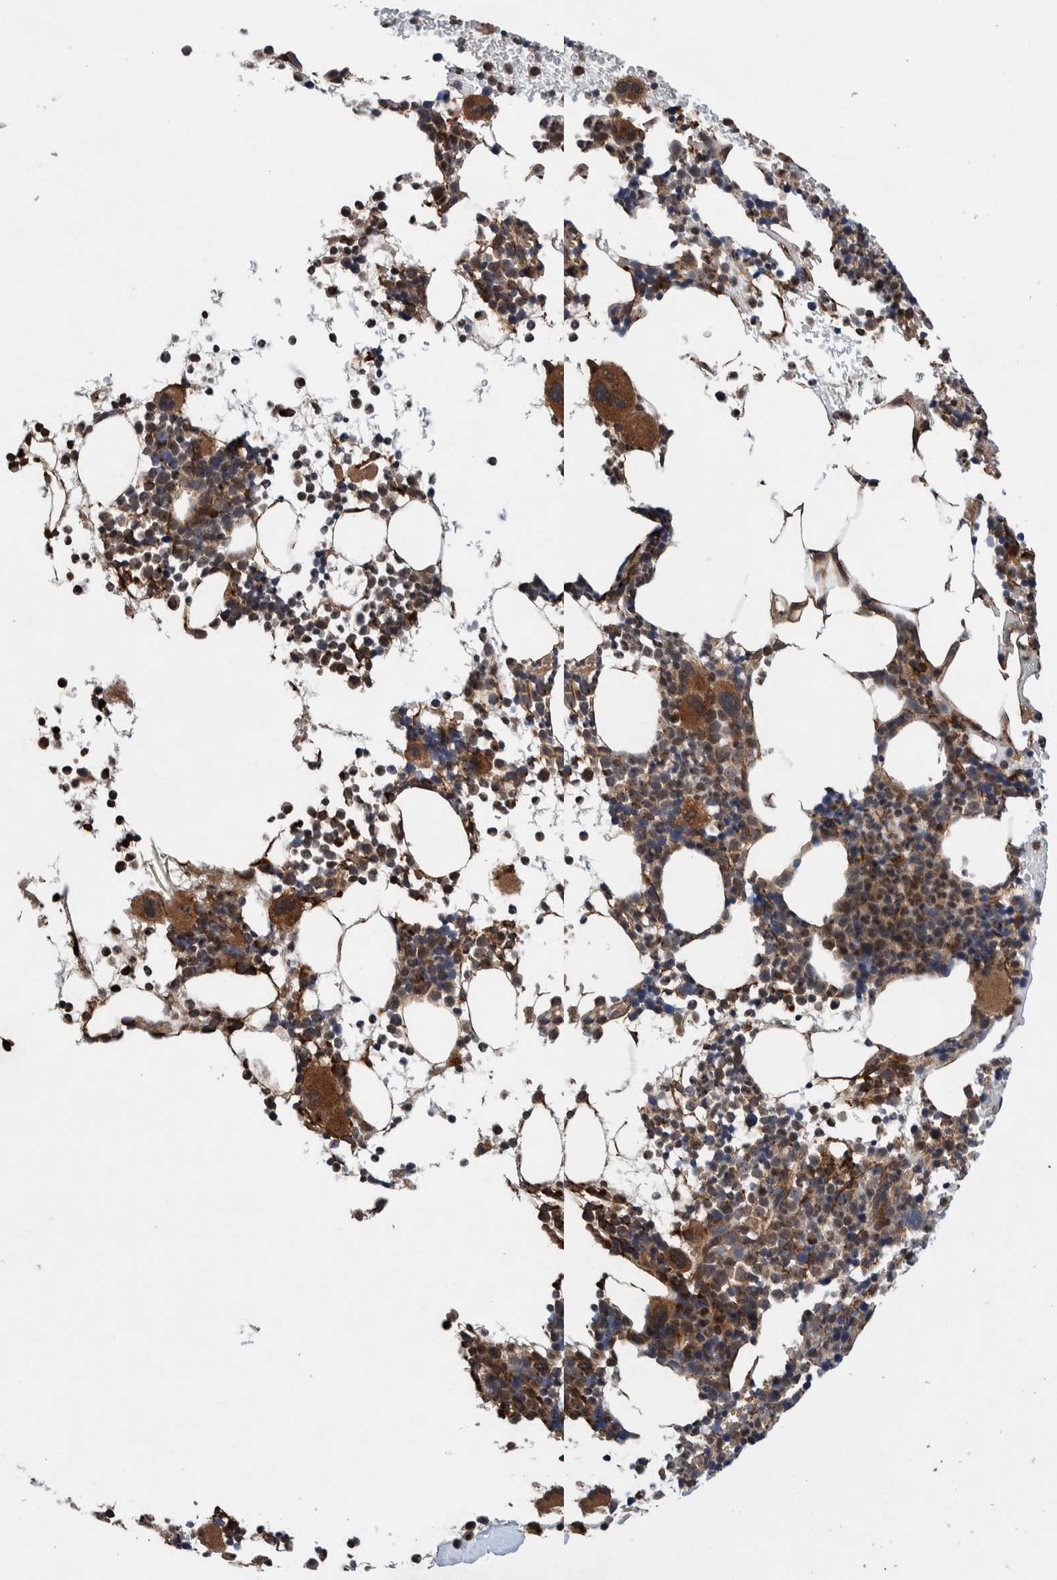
{"staining": {"intensity": "moderate", "quantity": ">75%", "location": "cytoplasmic/membranous"}, "tissue": "bone marrow", "cell_type": "Hematopoietic cells", "image_type": "normal", "snomed": [{"axis": "morphology", "description": "Normal tissue, NOS"}, {"axis": "morphology", "description": "Inflammation, NOS"}, {"axis": "topography", "description": "Bone marrow"}], "caption": "Immunohistochemical staining of unremarkable bone marrow displays moderate cytoplasmic/membranous protein staining in about >75% of hematopoietic cells.", "gene": "PIK3R6", "patient": {"sex": "male", "age": 78}}